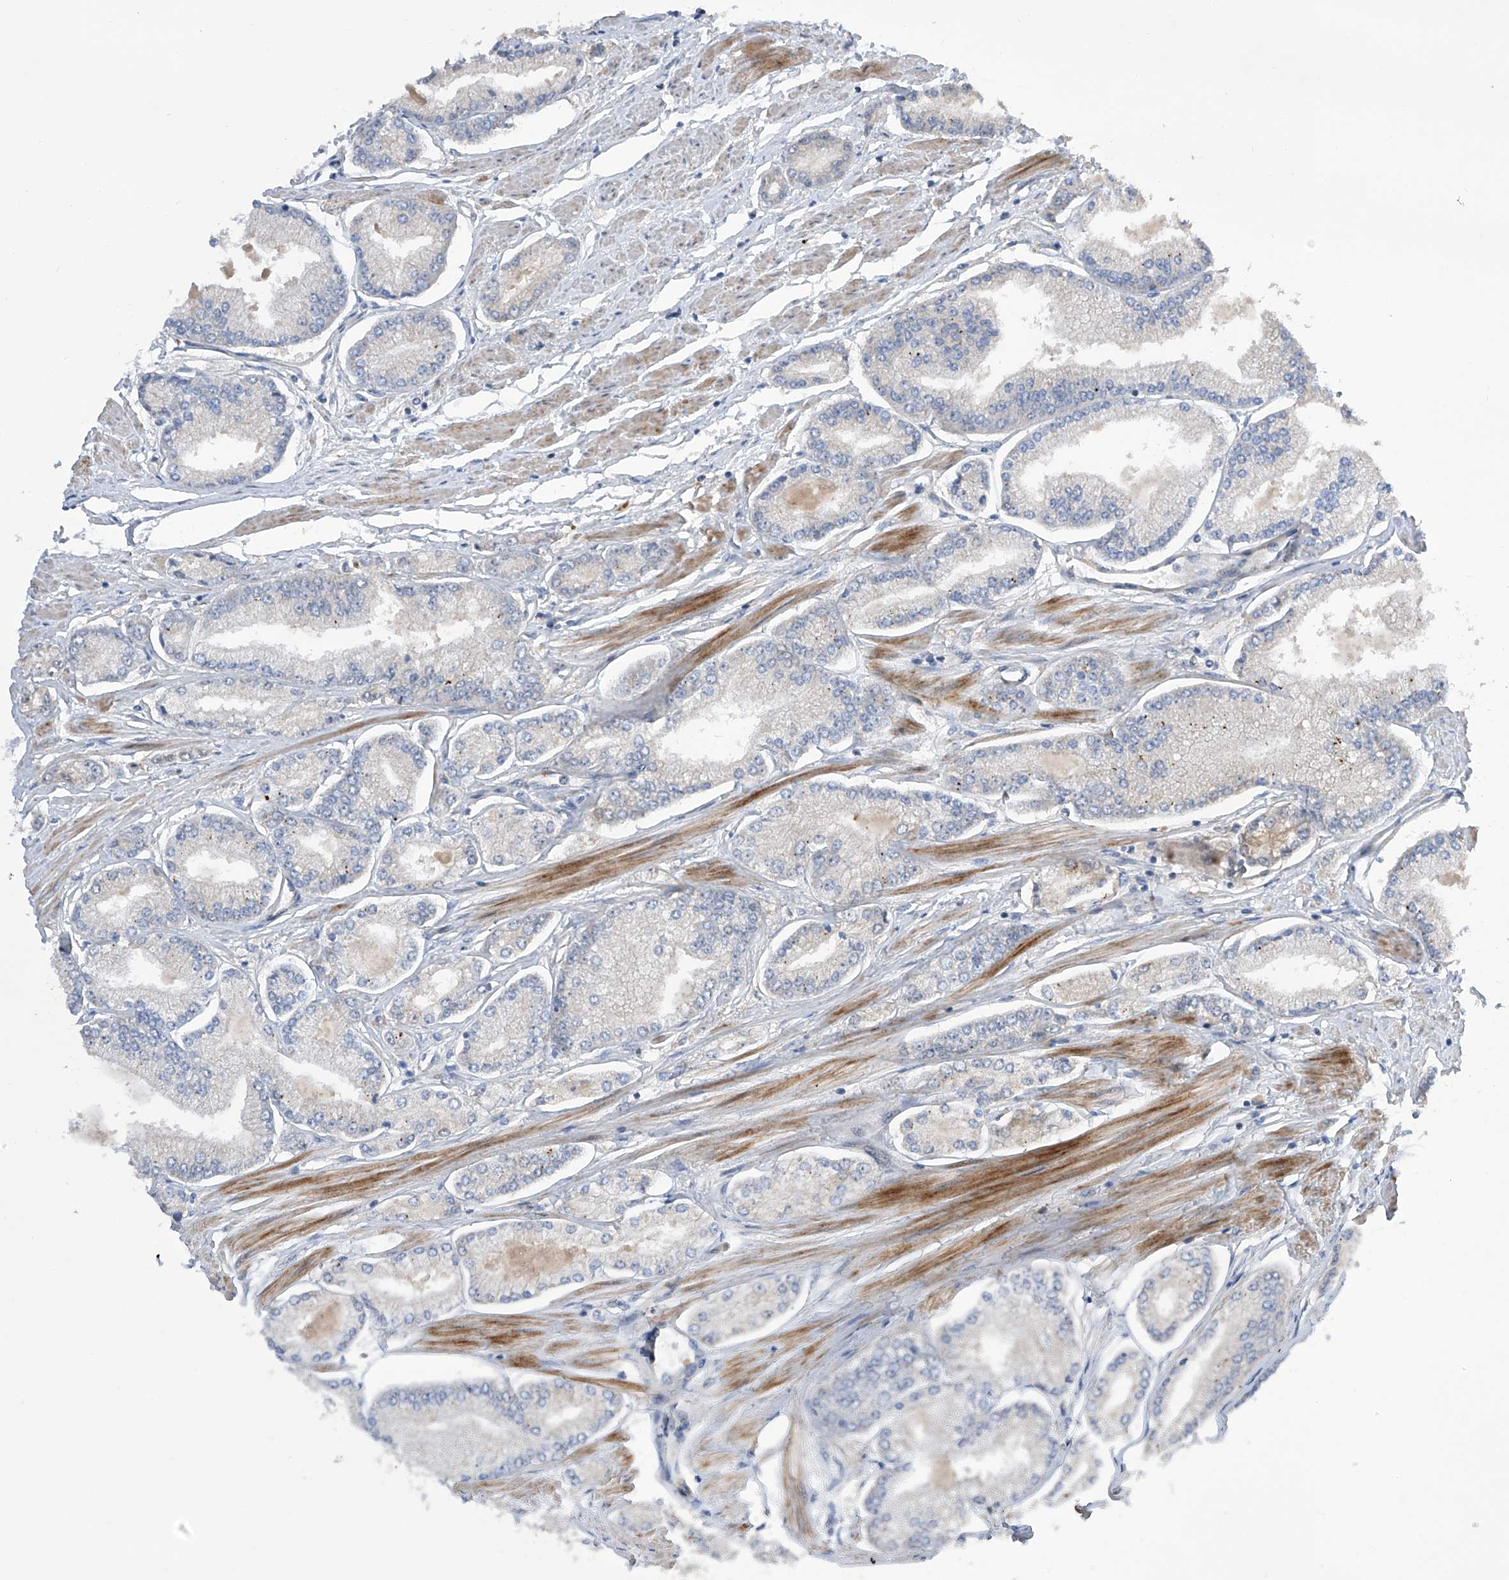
{"staining": {"intensity": "negative", "quantity": "none", "location": "none"}, "tissue": "prostate cancer", "cell_type": "Tumor cells", "image_type": "cancer", "snomed": [{"axis": "morphology", "description": "Adenocarcinoma, Low grade"}, {"axis": "topography", "description": "Prostate"}], "caption": "Tumor cells are negative for brown protein staining in prostate low-grade adenocarcinoma.", "gene": "USF3", "patient": {"sex": "male", "age": 52}}